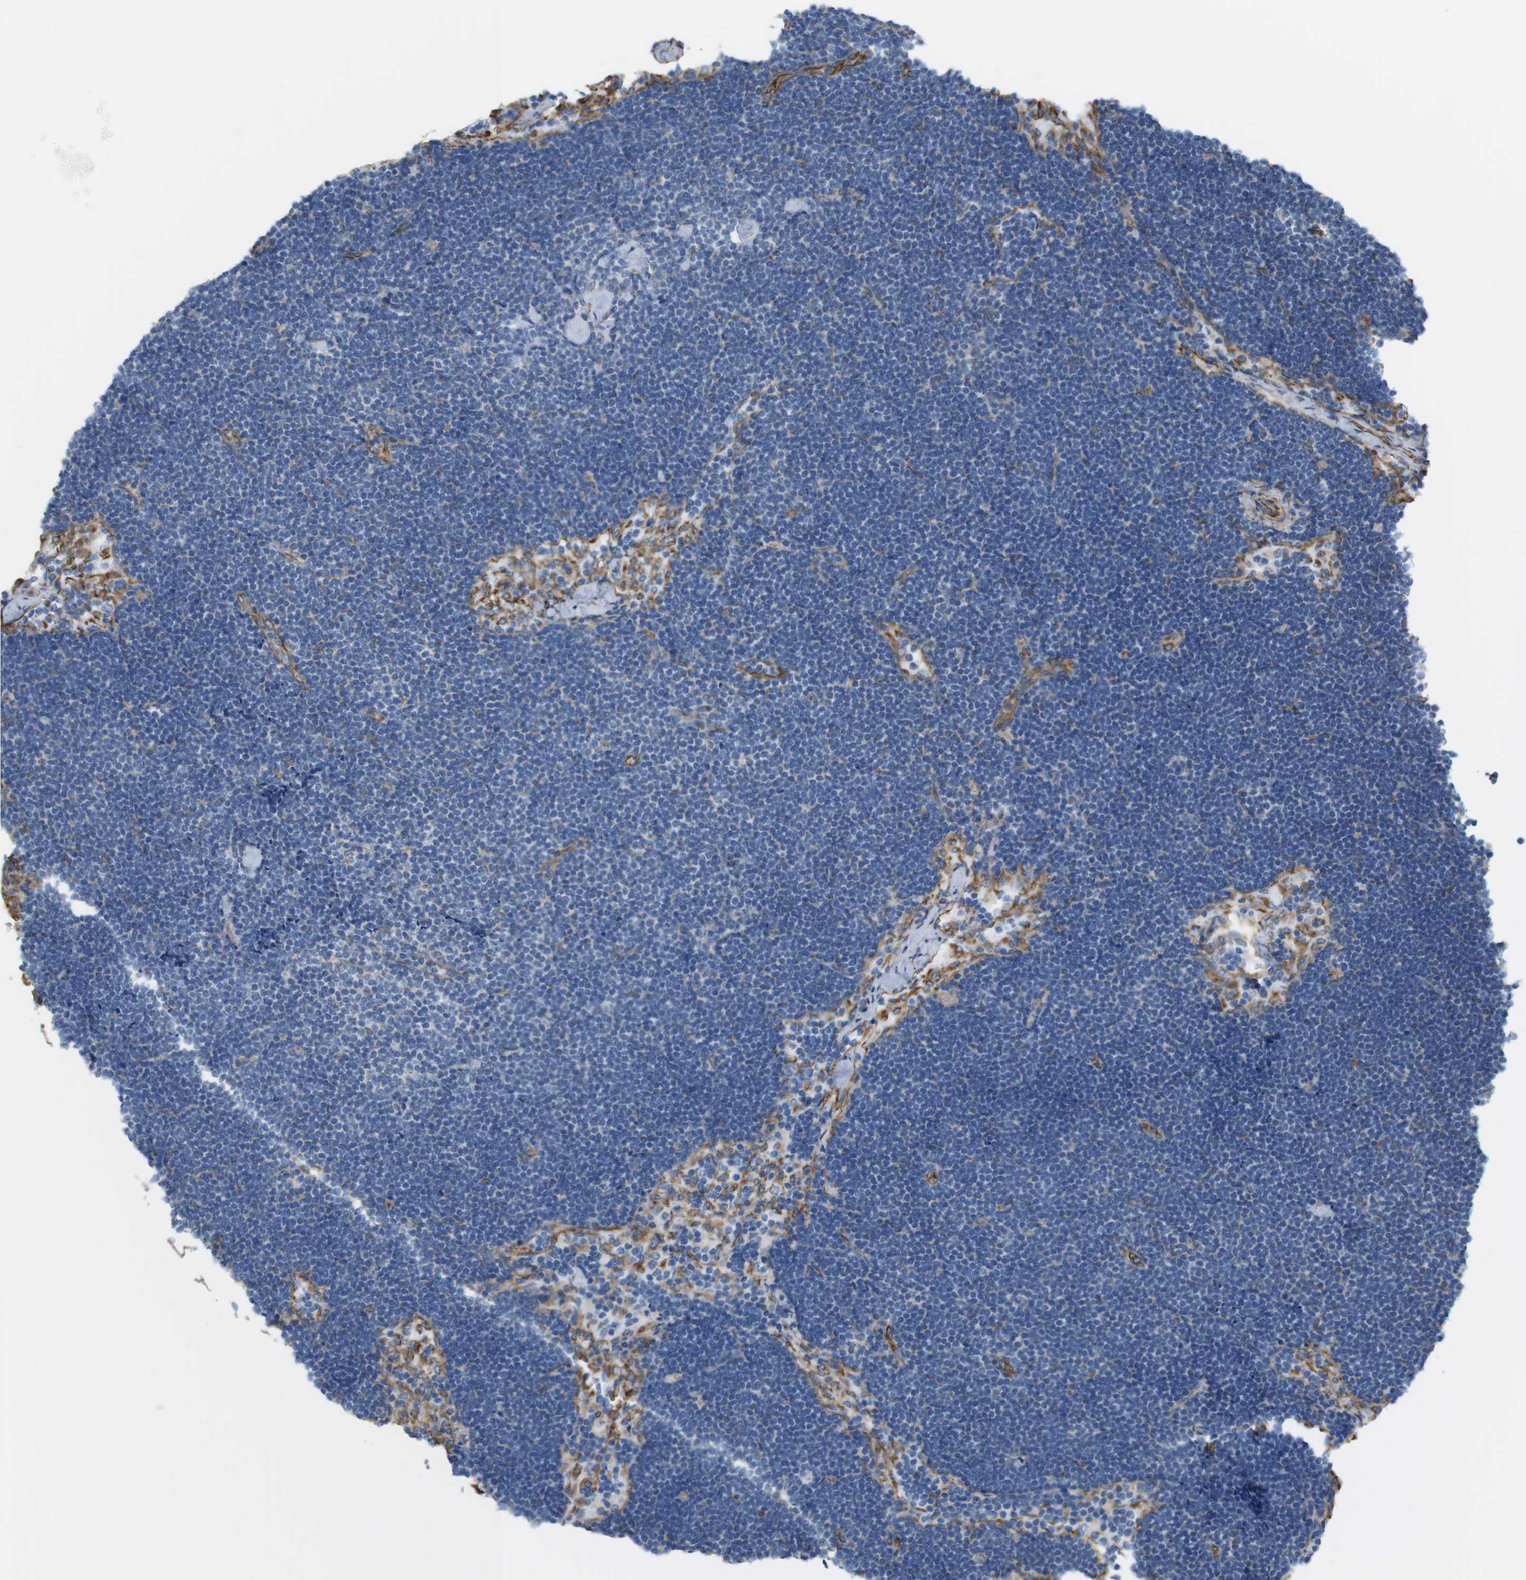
{"staining": {"intensity": "negative", "quantity": "none", "location": "none"}, "tissue": "lymph node", "cell_type": "Germinal center cells", "image_type": "normal", "snomed": [{"axis": "morphology", "description": "Normal tissue, NOS"}, {"axis": "topography", "description": "Lymph node"}], "caption": "High power microscopy histopathology image of an IHC photomicrograph of normal lymph node, revealing no significant staining in germinal center cells.", "gene": "MS4A10", "patient": {"sex": "male", "age": 63}}